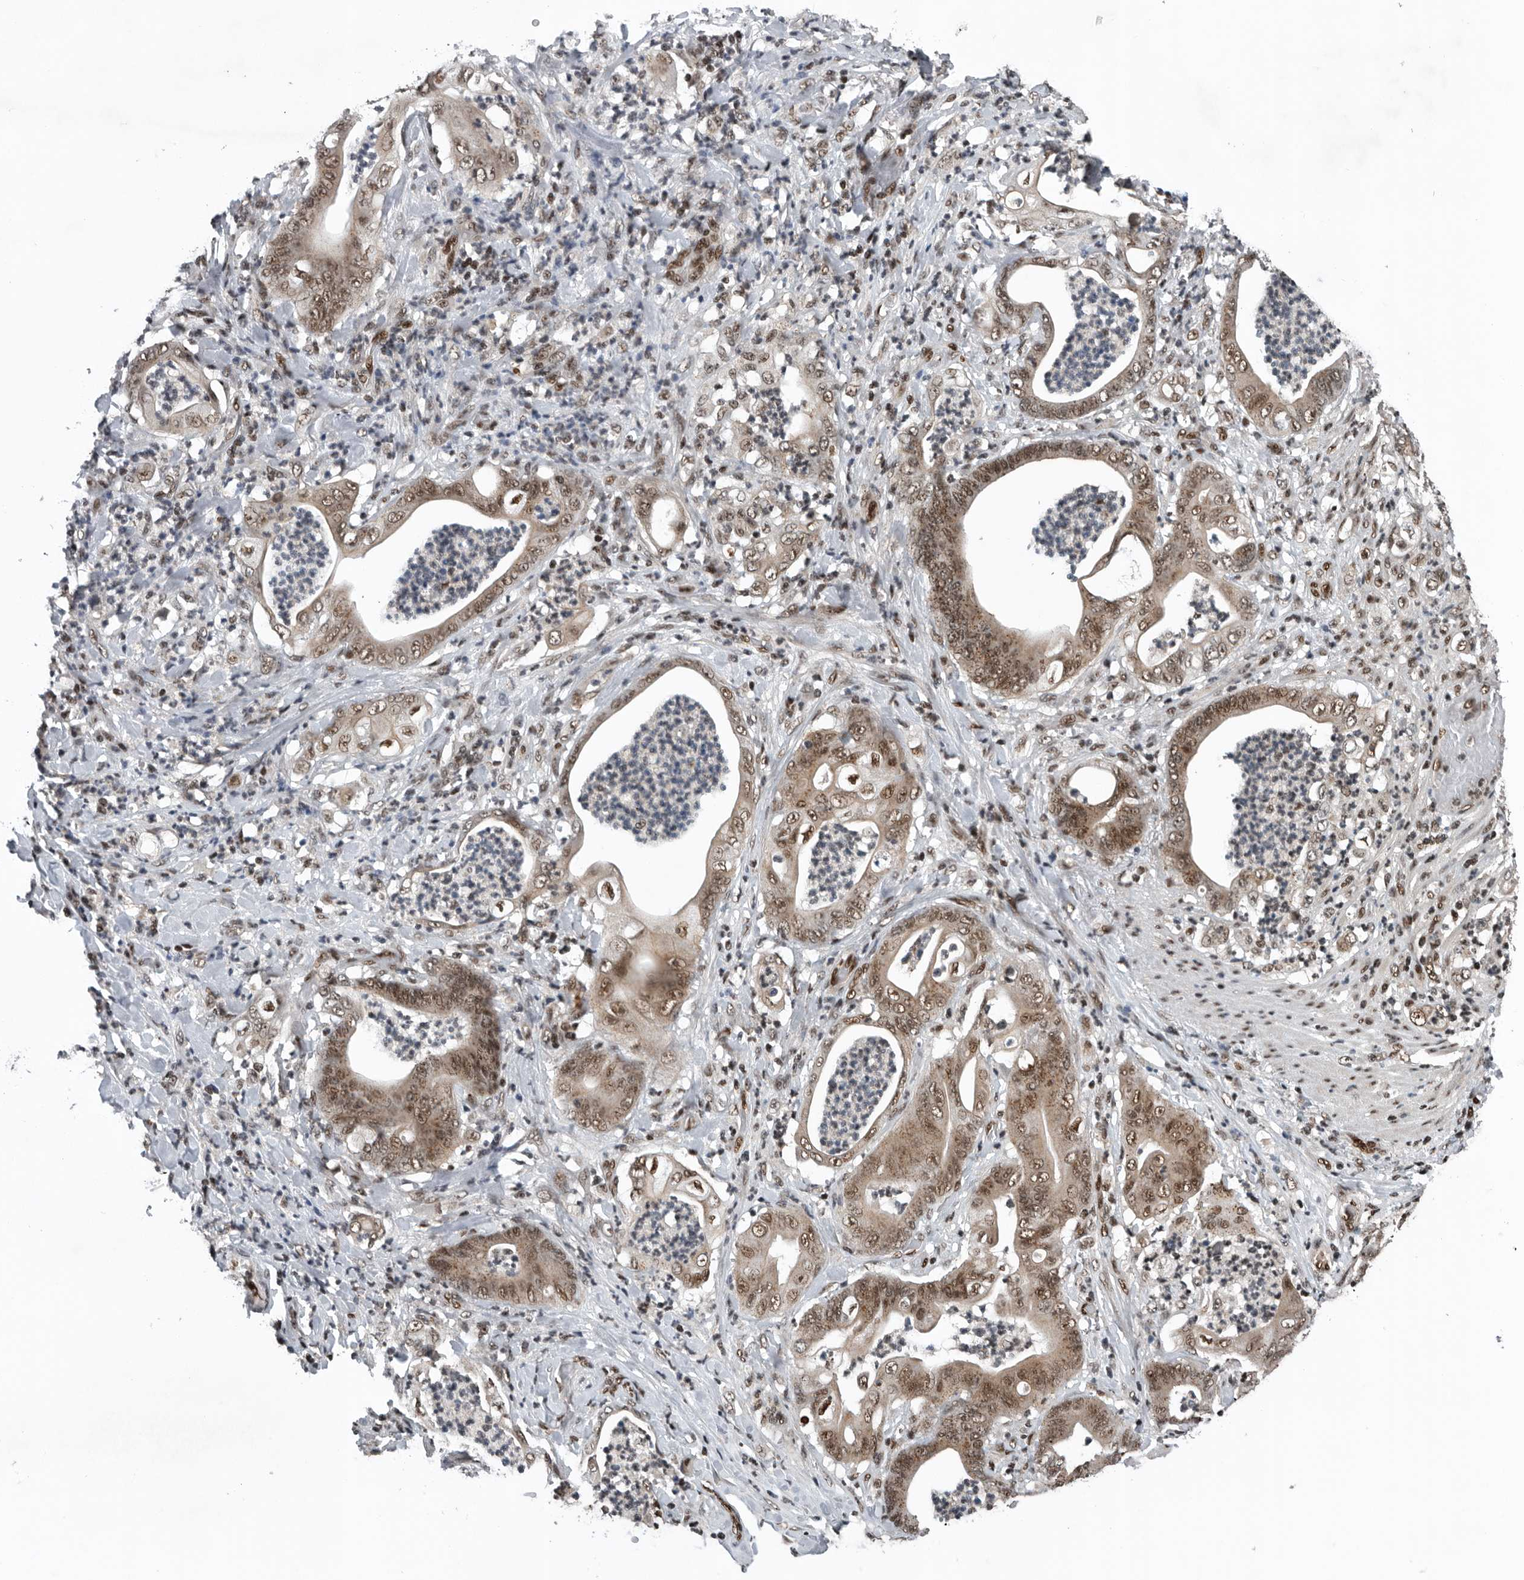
{"staining": {"intensity": "moderate", "quantity": ">75%", "location": "cytoplasmic/membranous,nuclear"}, "tissue": "stomach cancer", "cell_type": "Tumor cells", "image_type": "cancer", "snomed": [{"axis": "morphology", "description": "Adenocarcinoma, NOS"}, {"axis": "topography", "description": "Stomach"}], "caption": "Tumor cells demonstrate moderate cytoplasmic/membranous and nuclear positivity in about >75% of cells in stomach cancer (adenocarcinoma). The staining was performed using DAB (3,3'-diaminobenzidine), with brown indicating positive protein expression. Nuclei are stained blue with hematoxylin.", "gene": "SENP7", "patient": {"sex": "female", "age": 73}}